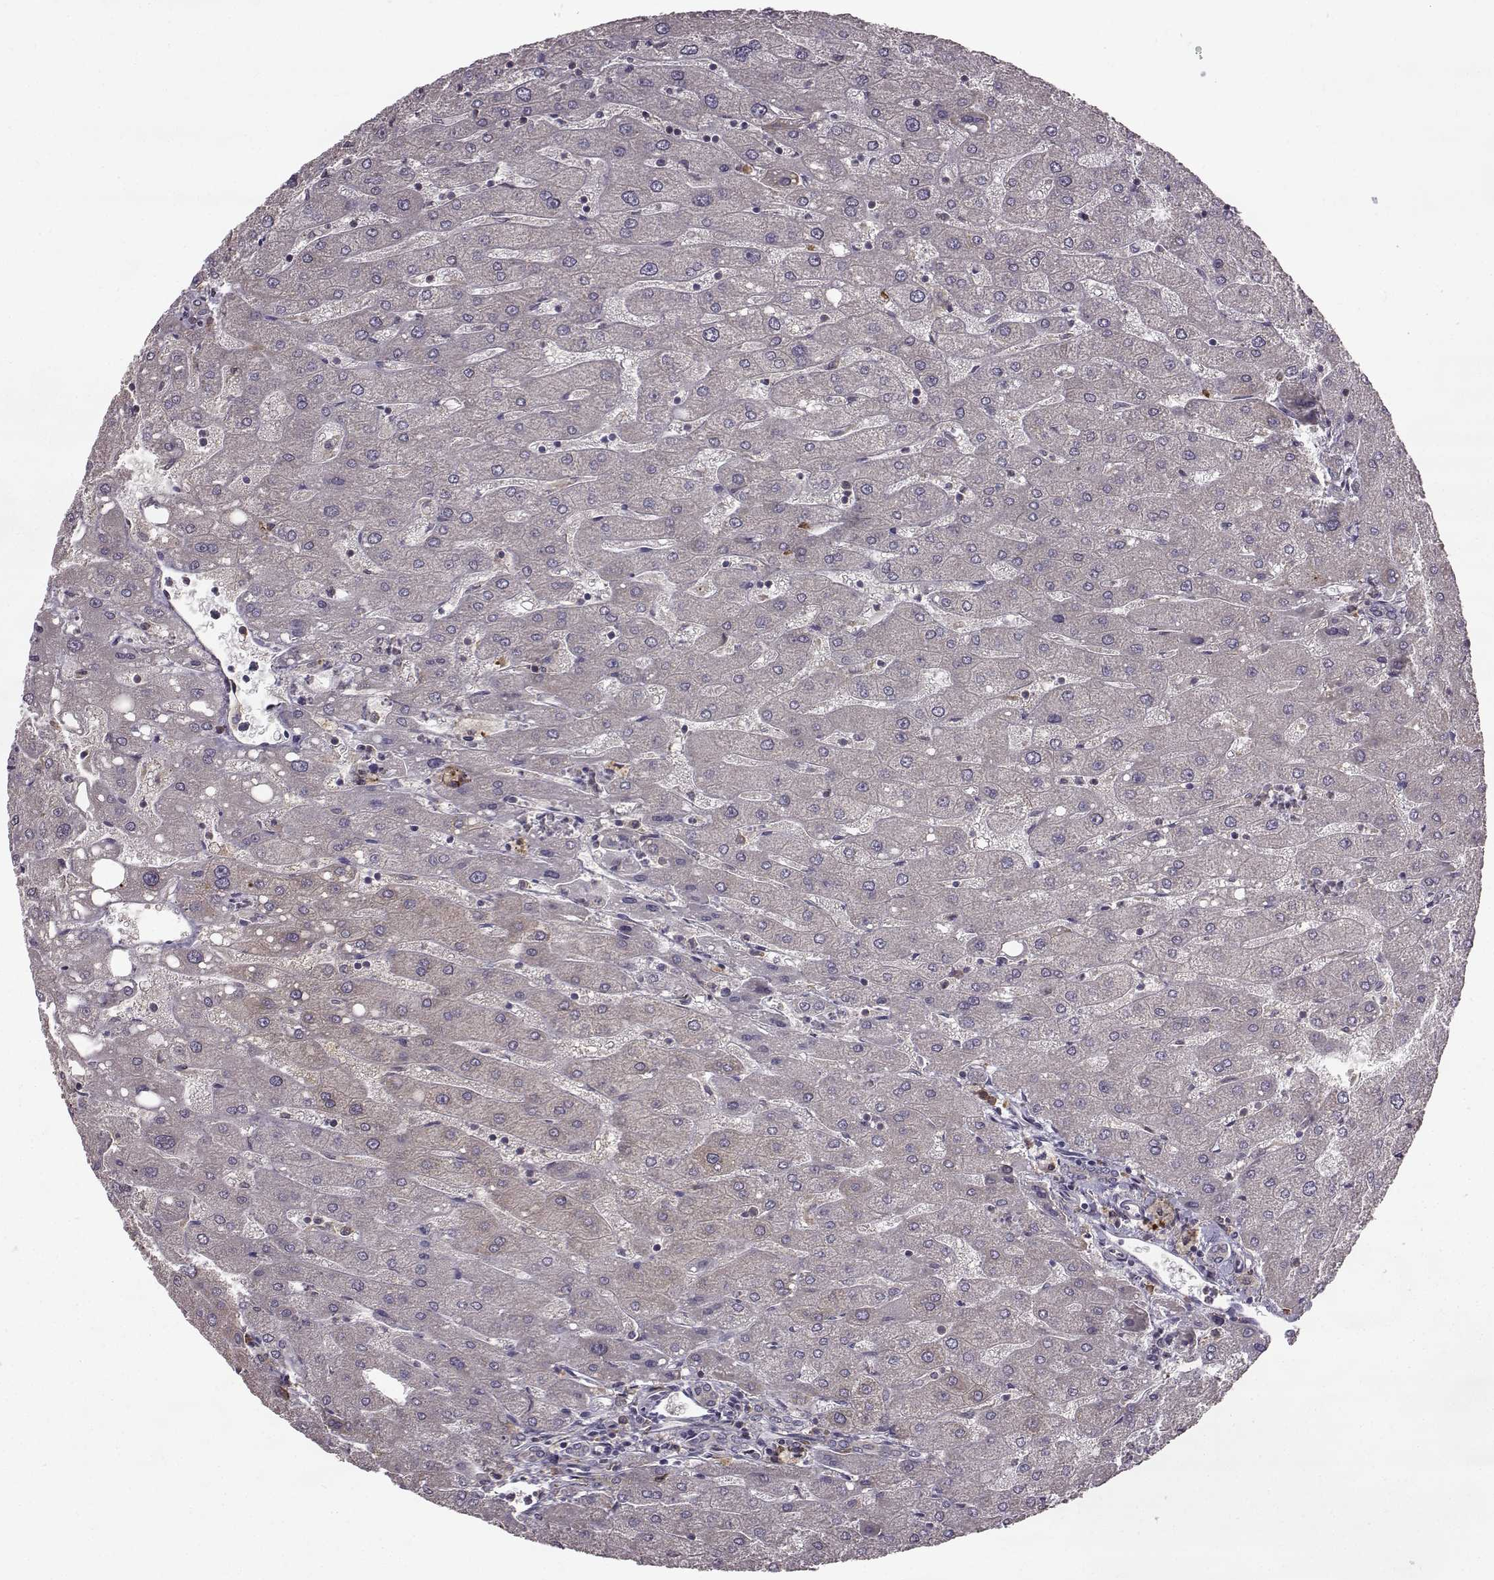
{"staining": {"intensity": "negative", "quantity": "none", "location": "none"}, "tissue": "liver", "cell_type": "Cholangiocytes", "image_type": "normal", "snomed": [{"axis": "morphology", "description": "Normal tissue, NOS"}, {"axis": "topography", "description": "Liver"}], "caption": "High power microscopy photomicrograph of an IHC photomicrograph of benign liver, revealing no significant positivity in cholangiocytes.", "gene": "NME1", "patient": {"sex": "male", "age": 67}}